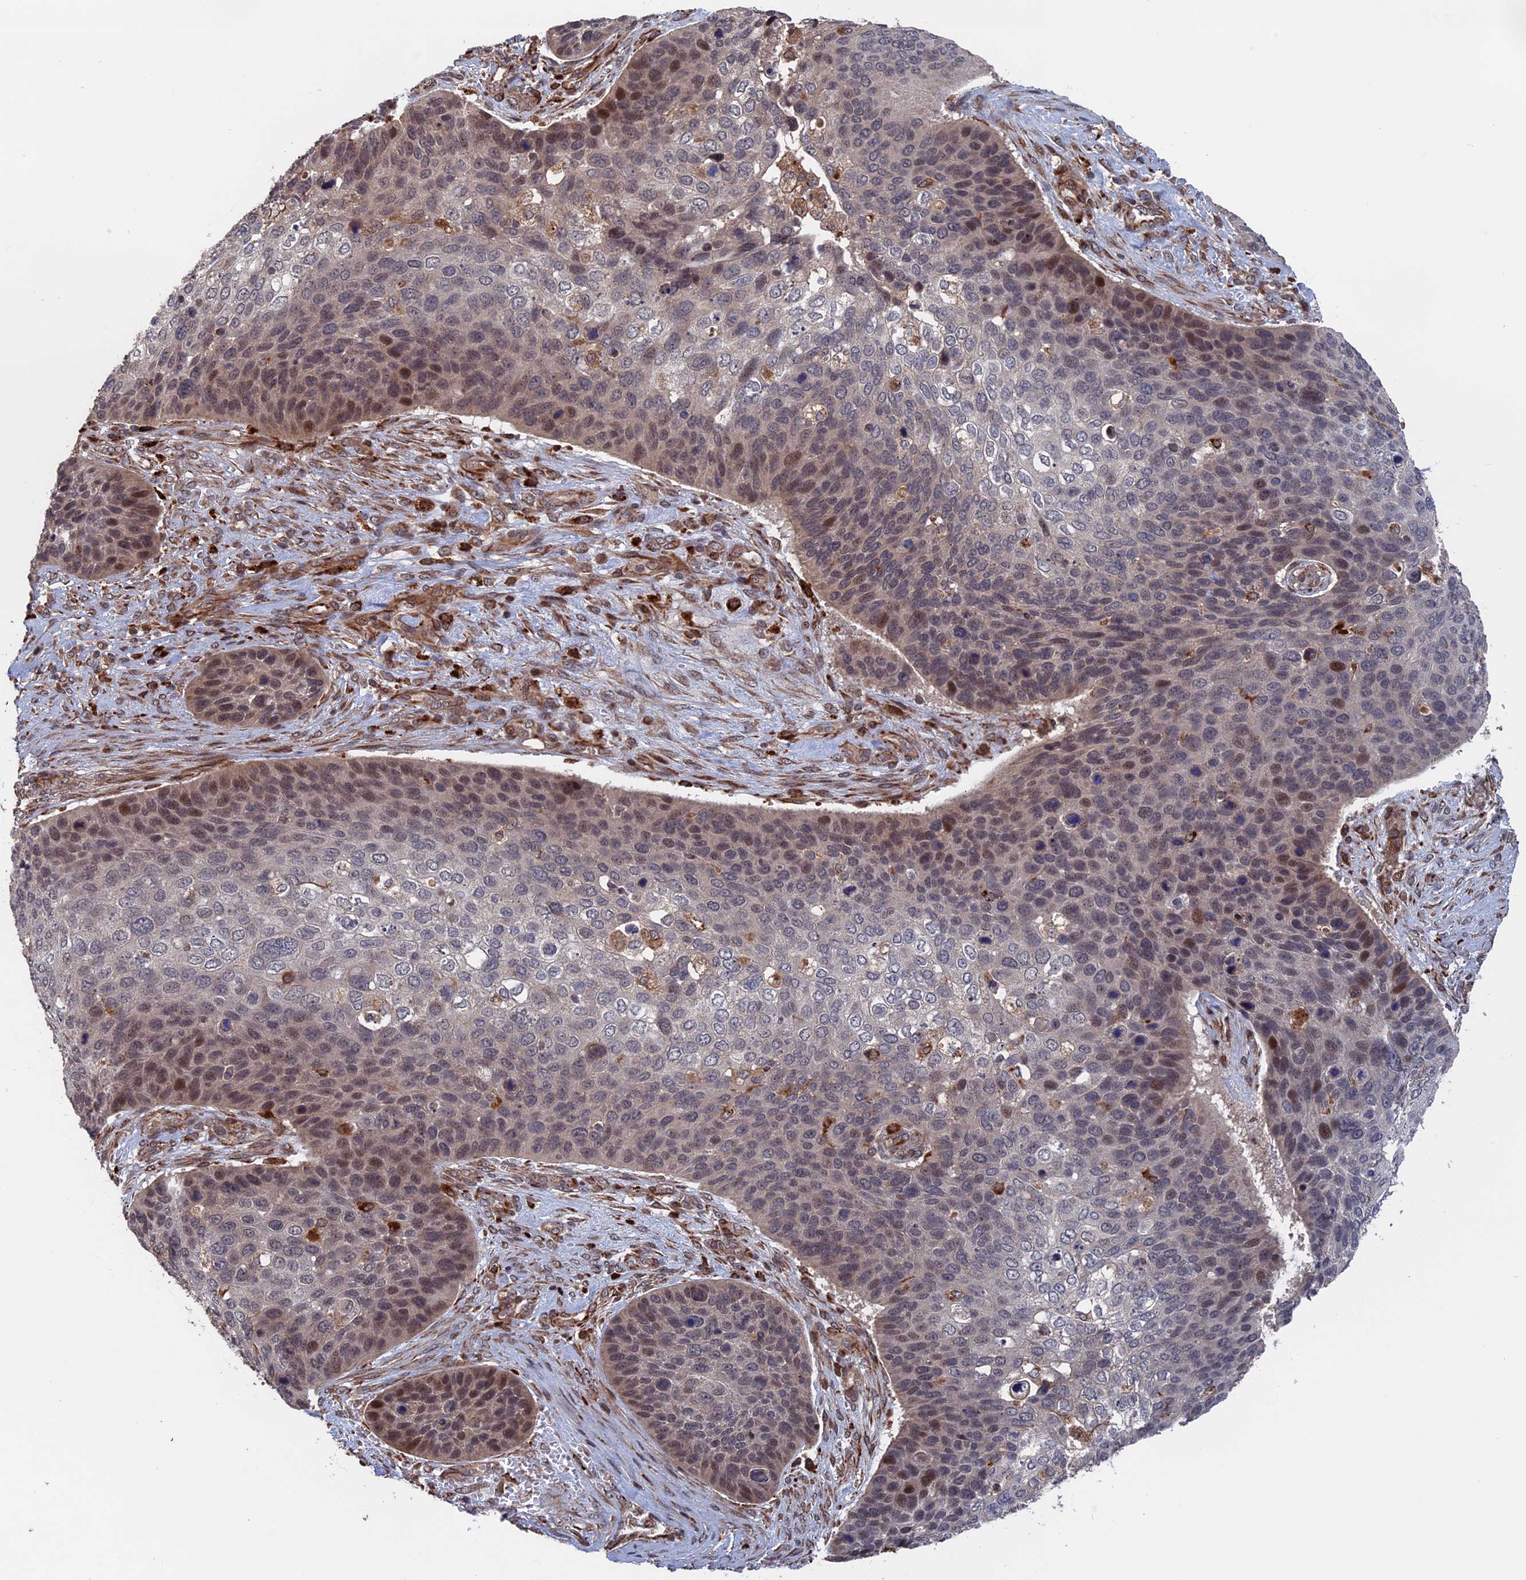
{"staining": {"intensity": "moderate", "quantity": "<25%", "location": "nuclear"}, "tissue": "skin cancer", "cell_type": "Tumor cells", "image_type": "cancer", "snomed": [{"axis": "morphology", "description": "Basal cell carcinoma"}, {"axis": "topography", "description": "Skin"}], "caption": "Skin cancer stained with DAB (3,3'-diaminobenzidine) immunohistochemistry (IHC) demonstrates low levels of moderate nuclear expression in approximately <25% of tumor cells.", "gene": "PLA2G15", "patient": {"sex": "female", "age": 74}}